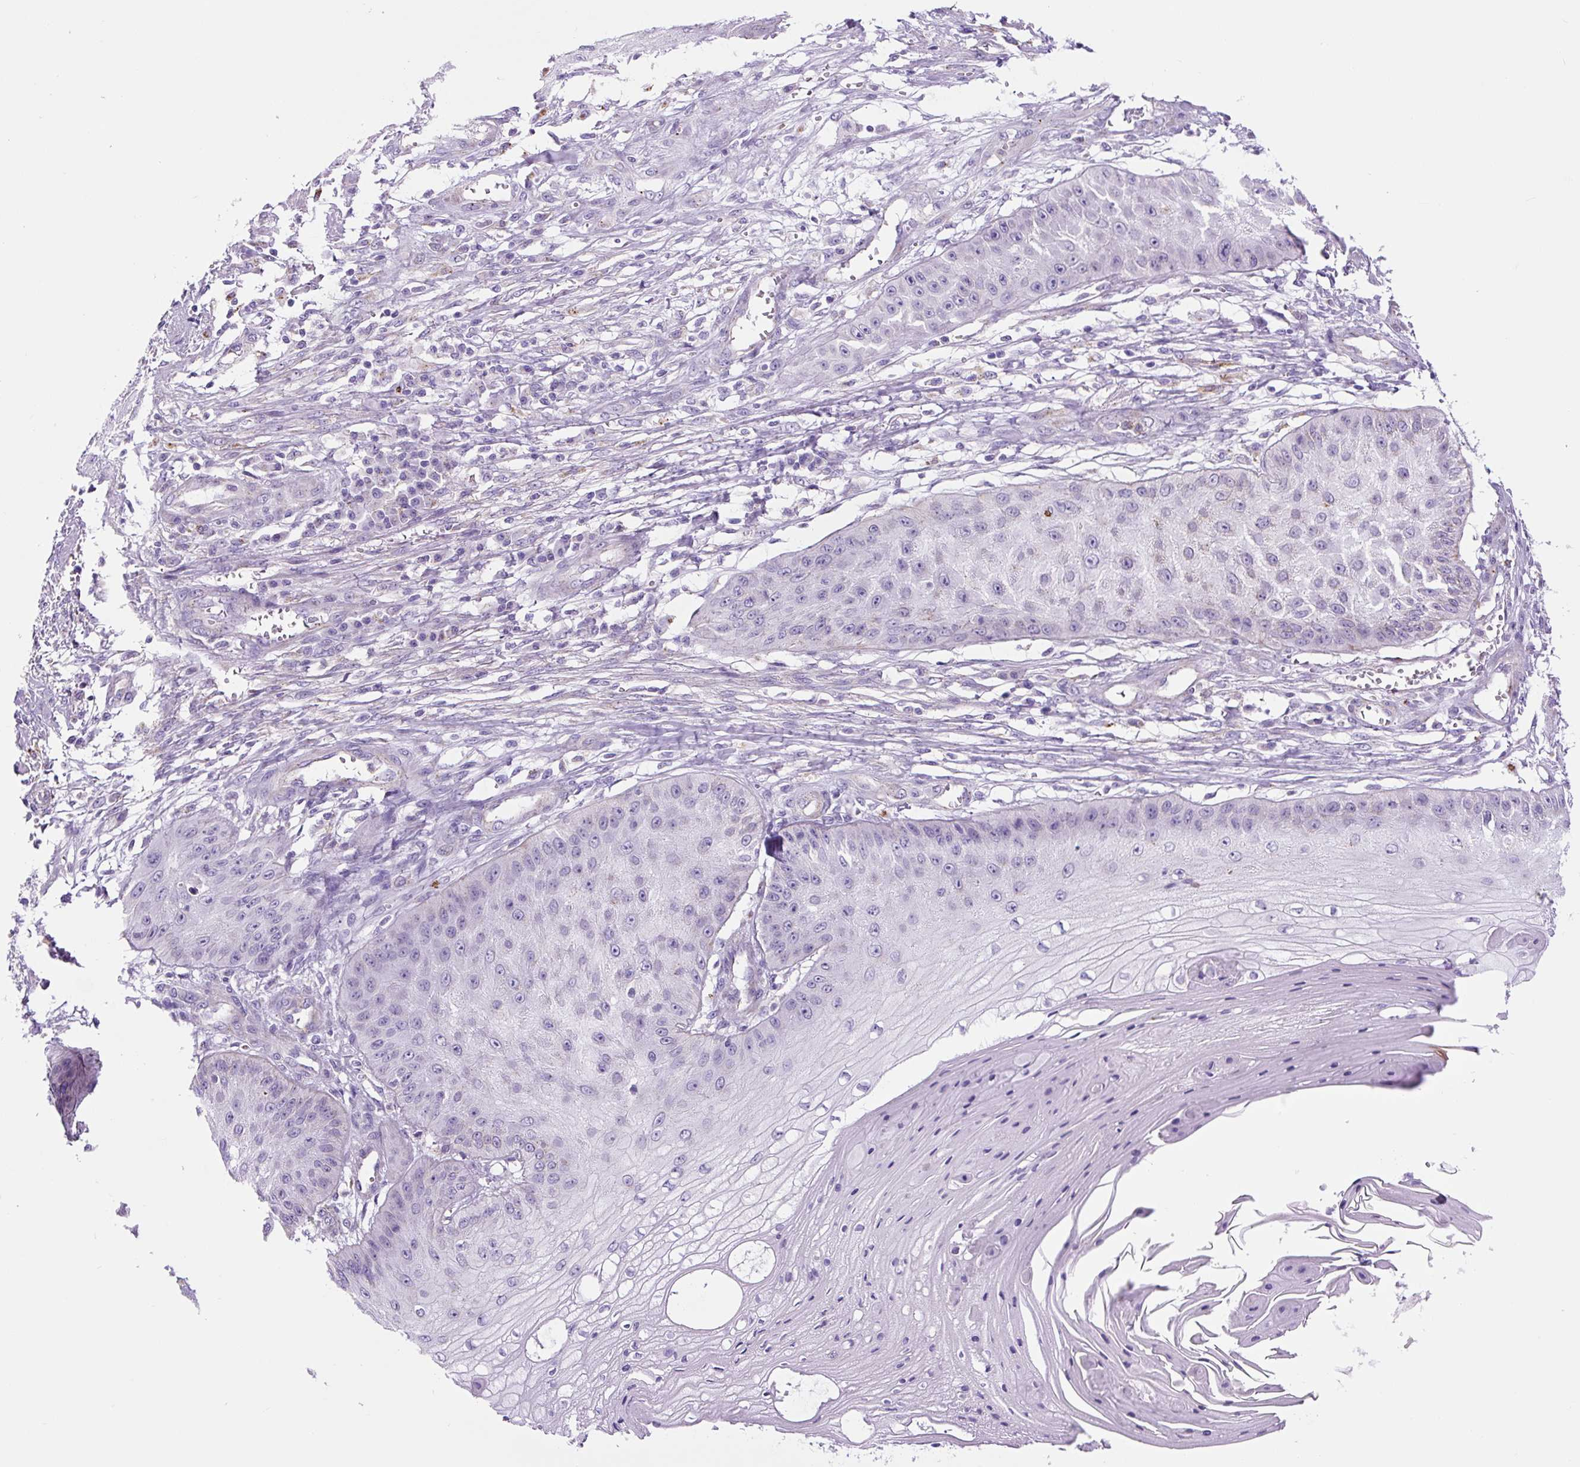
{"staining": {"intensity": "negative", "quantity": "none", "location": "none"}, "tissue": "skin cancer", "cell_type": "Tumor cells", "image_type": "cancer", "snomed": [{"axis": "morphology", "description": "Squamous cell carcinoma, NOS"}, {"axis": "topography", "description": "Skin"}], "caption": "Human skin cancer (squamous cell carcinoma) stained for a protein using IHC displays no staining in tumor cells.", "gene": "LCN10", "patient": {"sex": "male", "age": 70}}